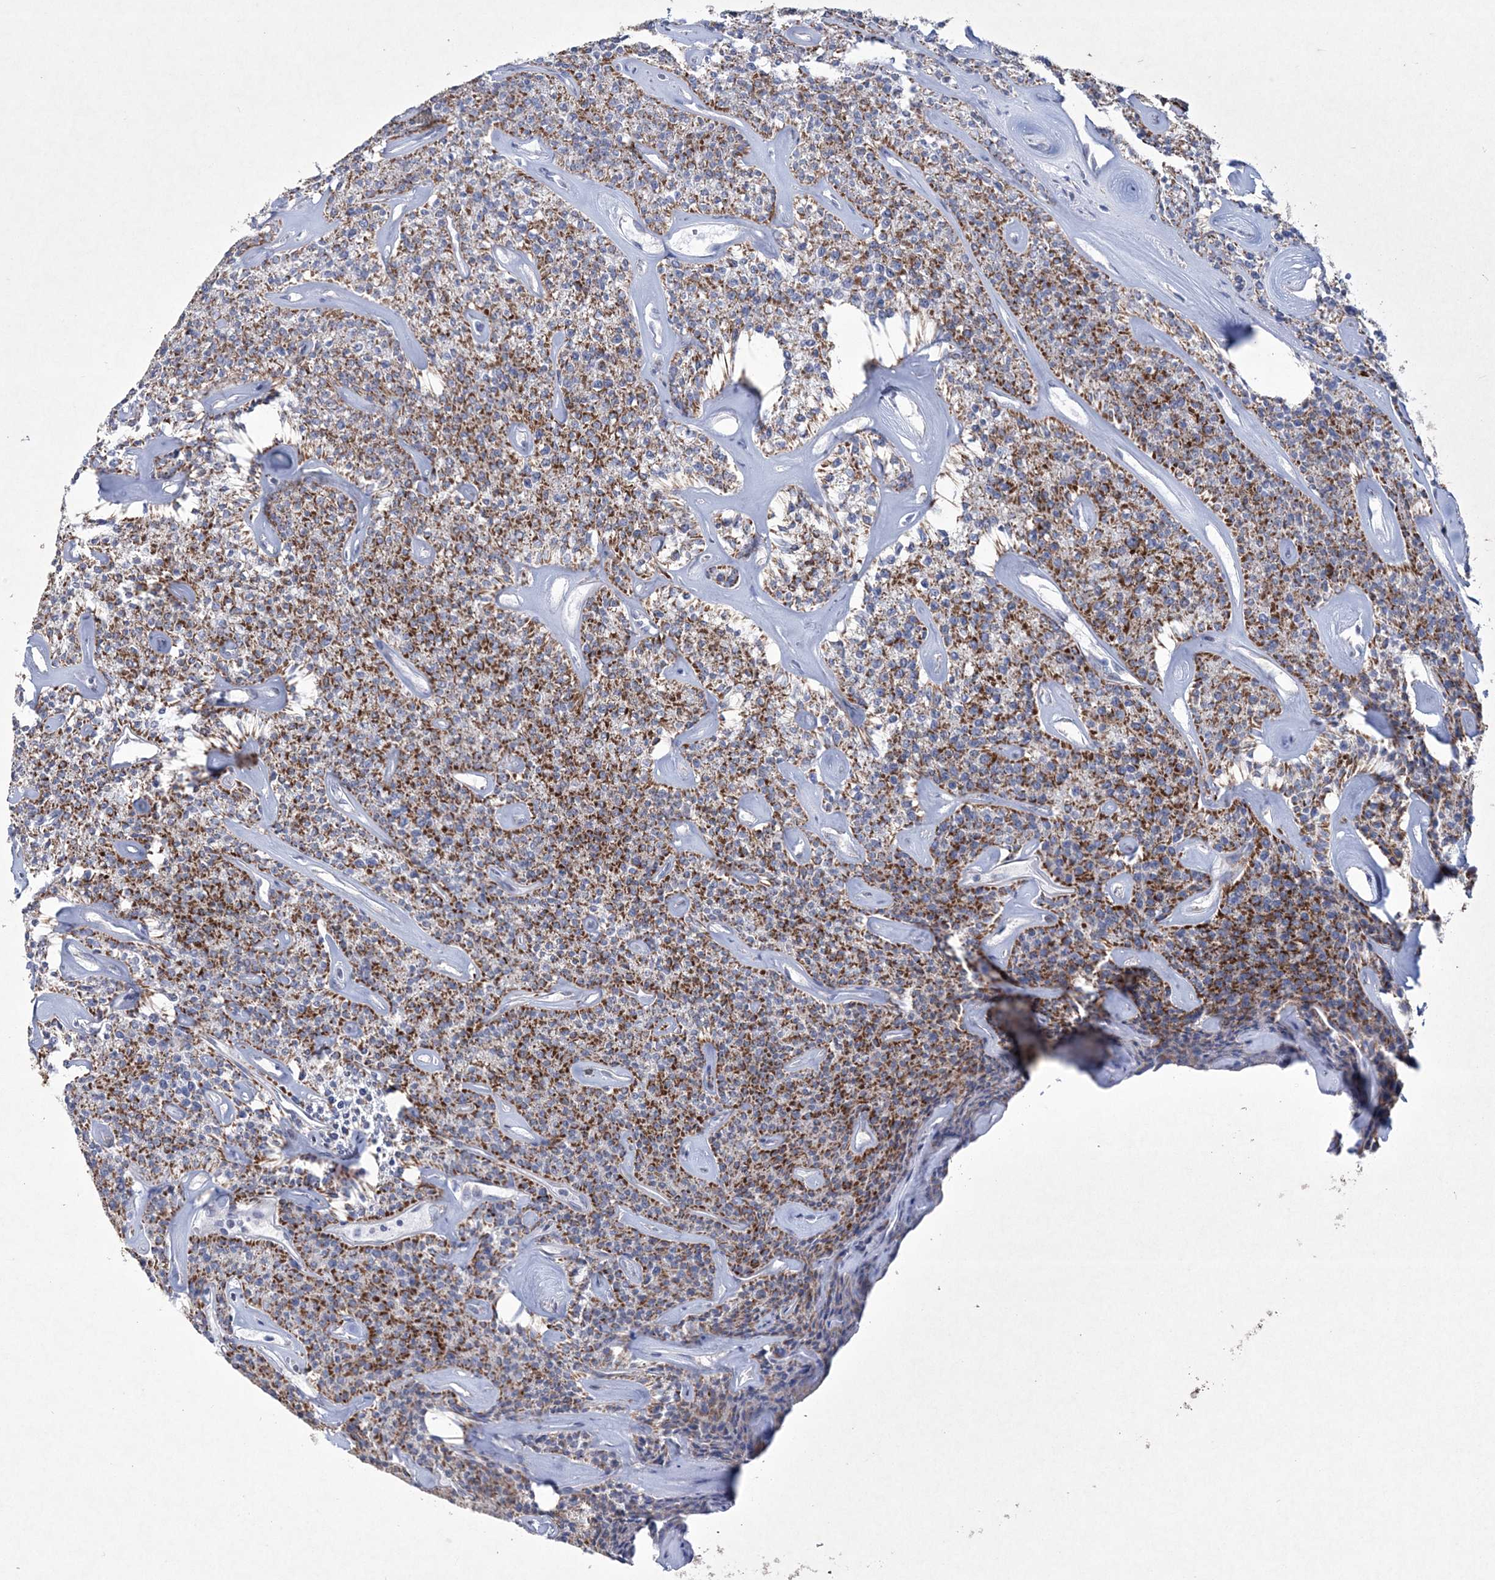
{"staining": {"intensity": "moderate", "quantity": ">75%", "location": "cytoplasmic/membranous"}, "tissue": "parathyroid gland", "cell_type": "Glandular cells", "image_type": "normal", "snomed": [{"axis": "morphology", "description": "Normal tissue, NOS"}, {"axis": "topography", "description": "Parathyroid gland"}], "caption": "IHC of unremarkable parathyroid gland reveals medium levels of moderate cytoplasmic/membranous expression in about >75% of glandular cells.", "gene": "CES4A", "patient": {"sex": "male", "age": 46}}